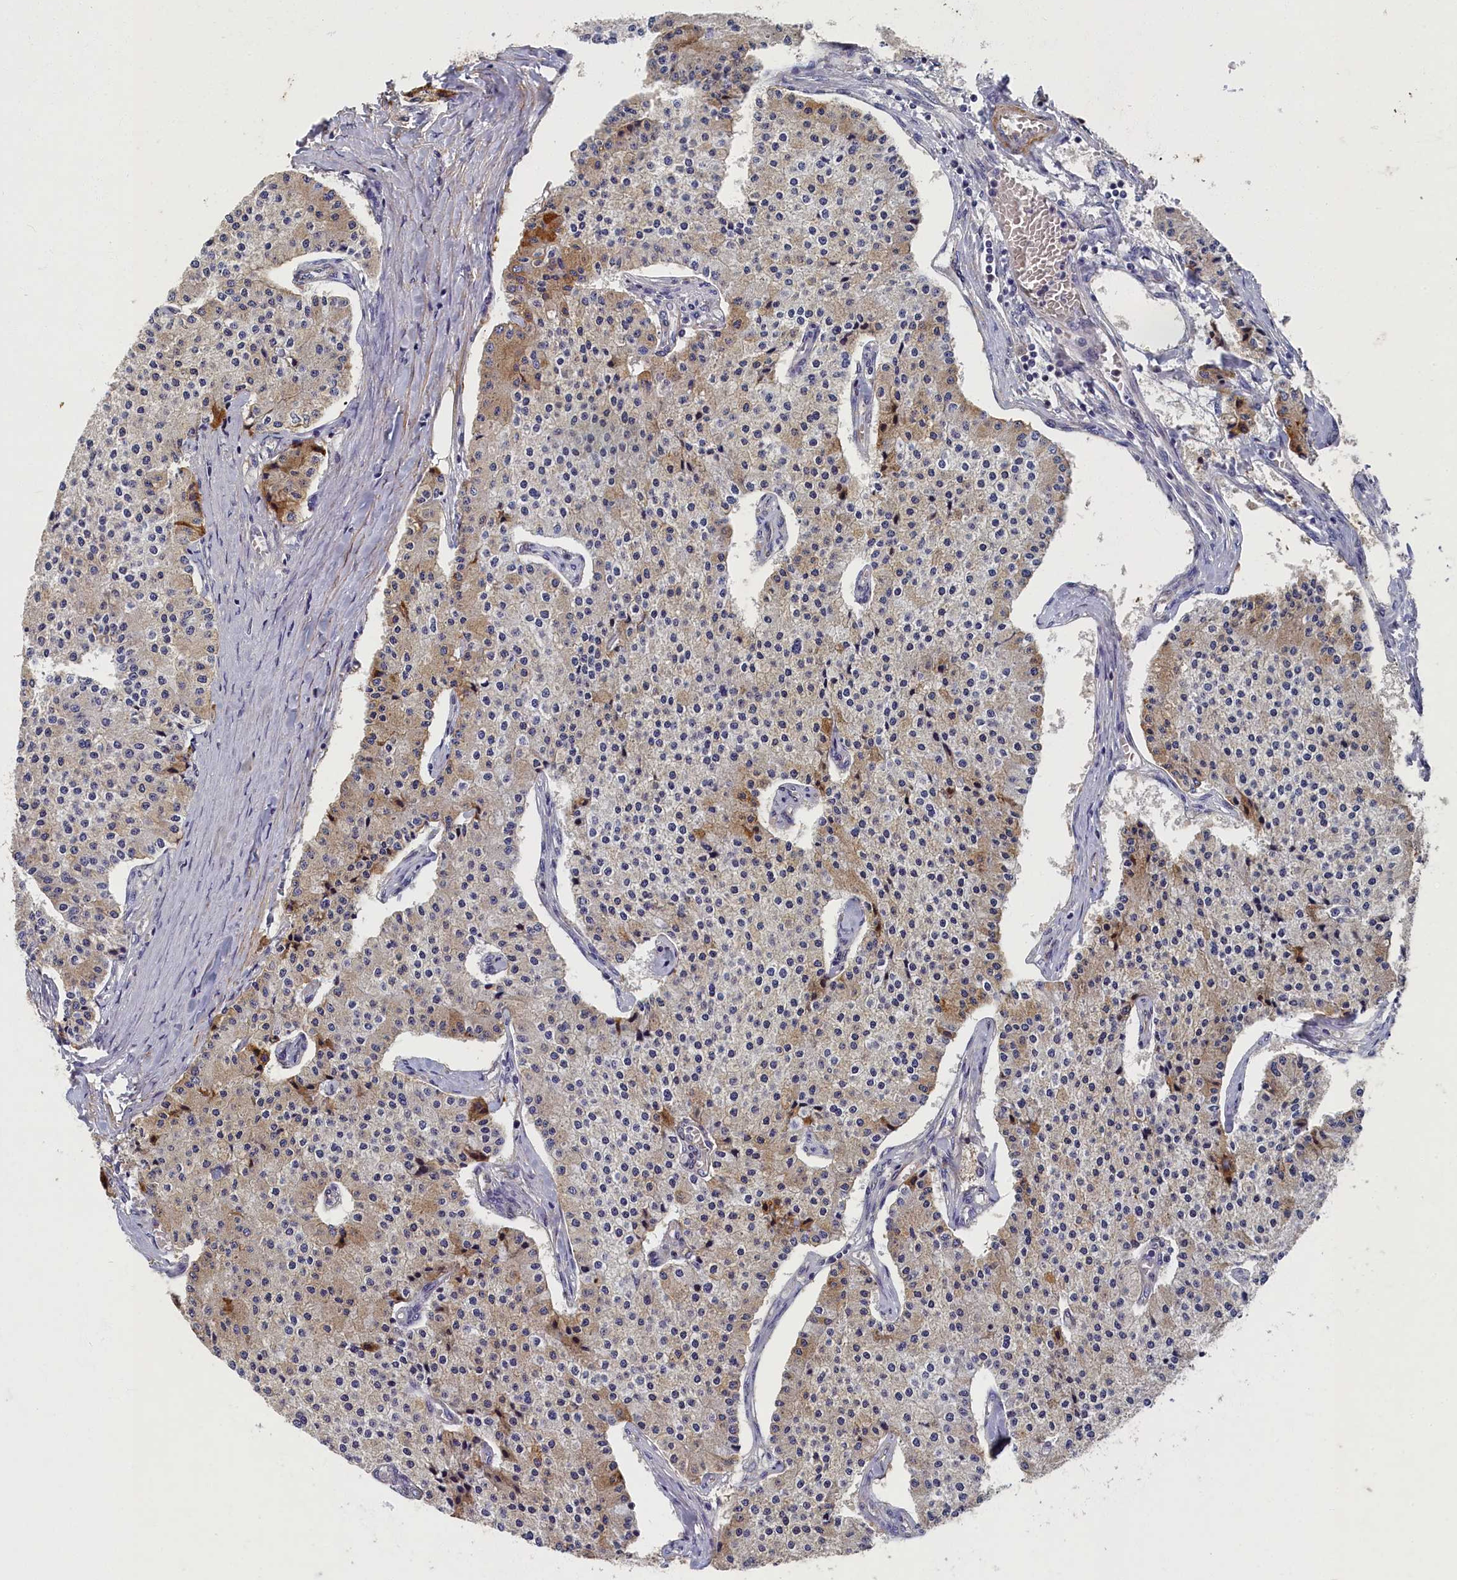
{"staining": {"intensity": "moderate", "quantity": "<25%", "location": "cytoplasmic/membranous"}, "tissue": "carcinoid", "cell_type": "Tumor cells", "image_type": "cancer", "snomed": [{"axis": "morphology", "description": "Carcinoid, malignant, NOS"}, {"axis": "topography", "description": "Colon"}], "caption": "Immunohistochemical staining of malignant carcinoid exhibits moderate cytoplasmic/membranous protein expression in about <25% of tumor cells.", "gene": "TBCB", "patient": {"sex": "female", "age": 52}}